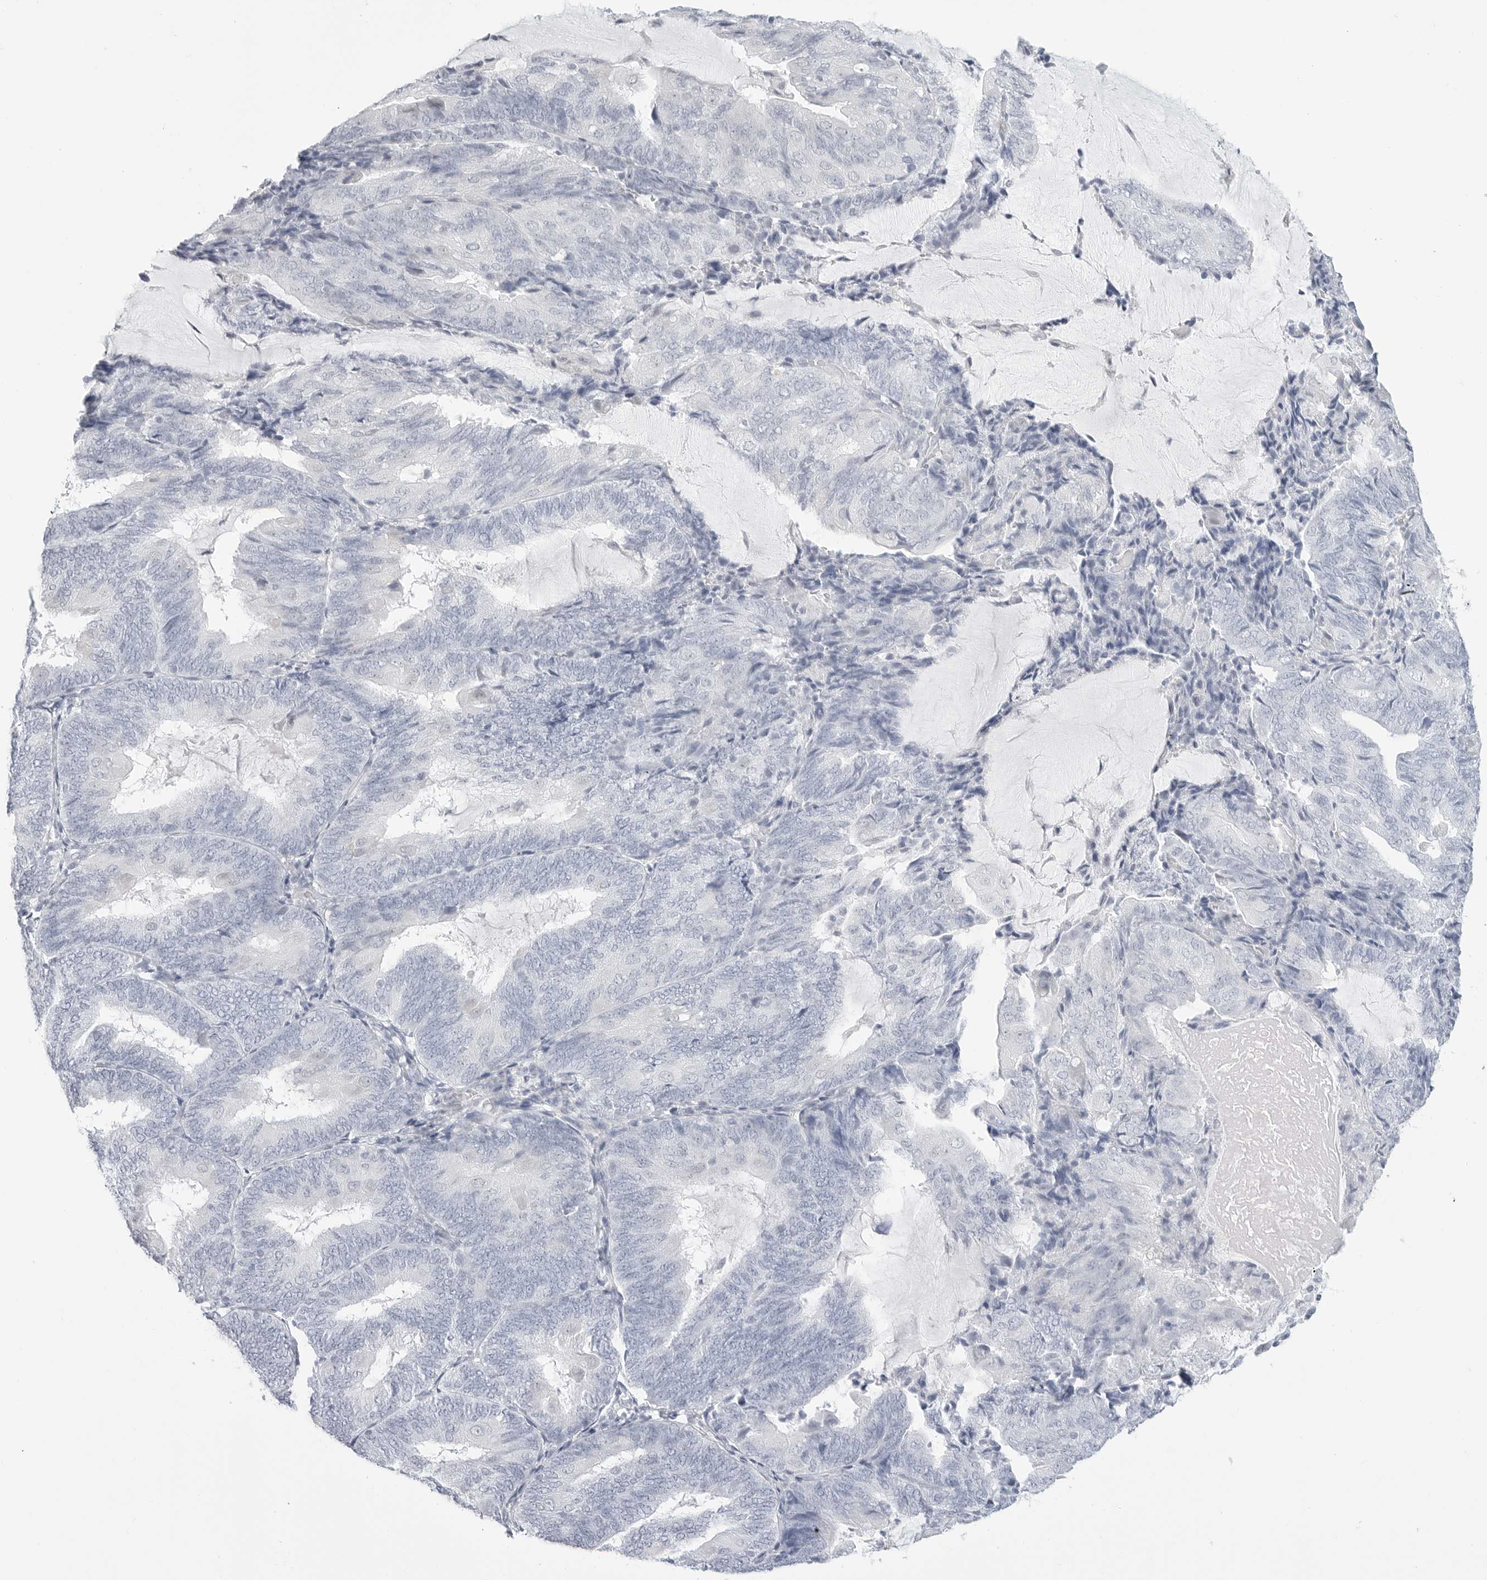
{"staining": {"intensity": "negative", "quantity": "none", "location": "none"}, "tissue": "endometrial cancer", "cell_type": "Tumor cells", "image_type": "cancer", "snomed": [{"axis": "morphology", "description": "Adenocarcinoma, NOS"}, {"axis": "topography", "description": "Endometrium"}], "caption": "Immunohistochemical staining of endometrial cancer (adenocarcinoma) reveals no significant positivity in tumor cells.", "gene": "HMGCS2", "patient": {"sex": "female", "age": 81}}